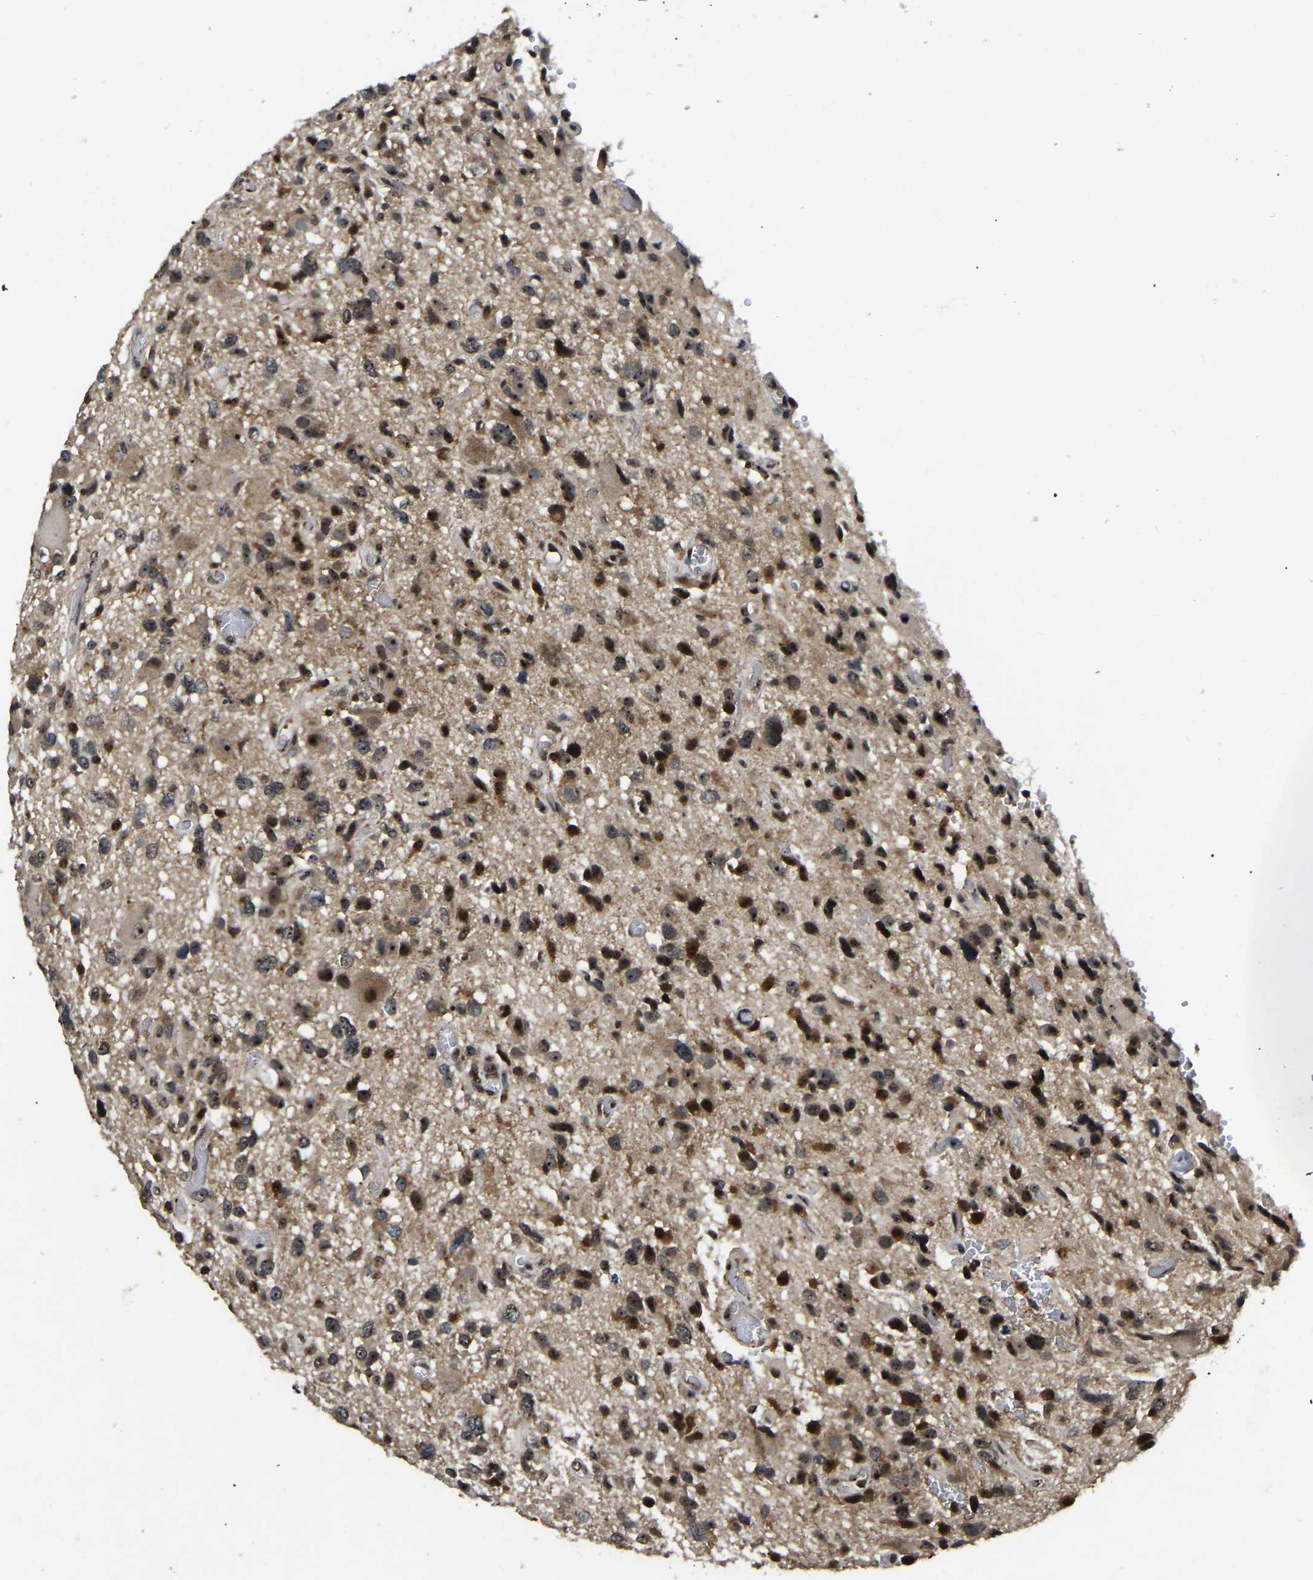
{"staining": {"intensity": "moderate", "quantity": ">75%", "location": "cytoplasmic/membranous,nuclear"}, "tissue": "glioma", "cell_type": "Tumor cells", "image_type": "cancer", "snomed": [{"axis": "morphology", "description": "Glioma, malignant, High grade"}, {"axis": "topography", "description": "Brain"}], "caption": "Tumor cells demonstrate medium levels of moderate cytoplasmic/membranous and nuclear positivity in about >75% of cells in human glioma. (Stains: DAB in brown, nuclei in blue, Microscopy: brightfield microscopy at high magnification).", "gene": "RBM28", "patient": {"sex": "male", "age": 33}}